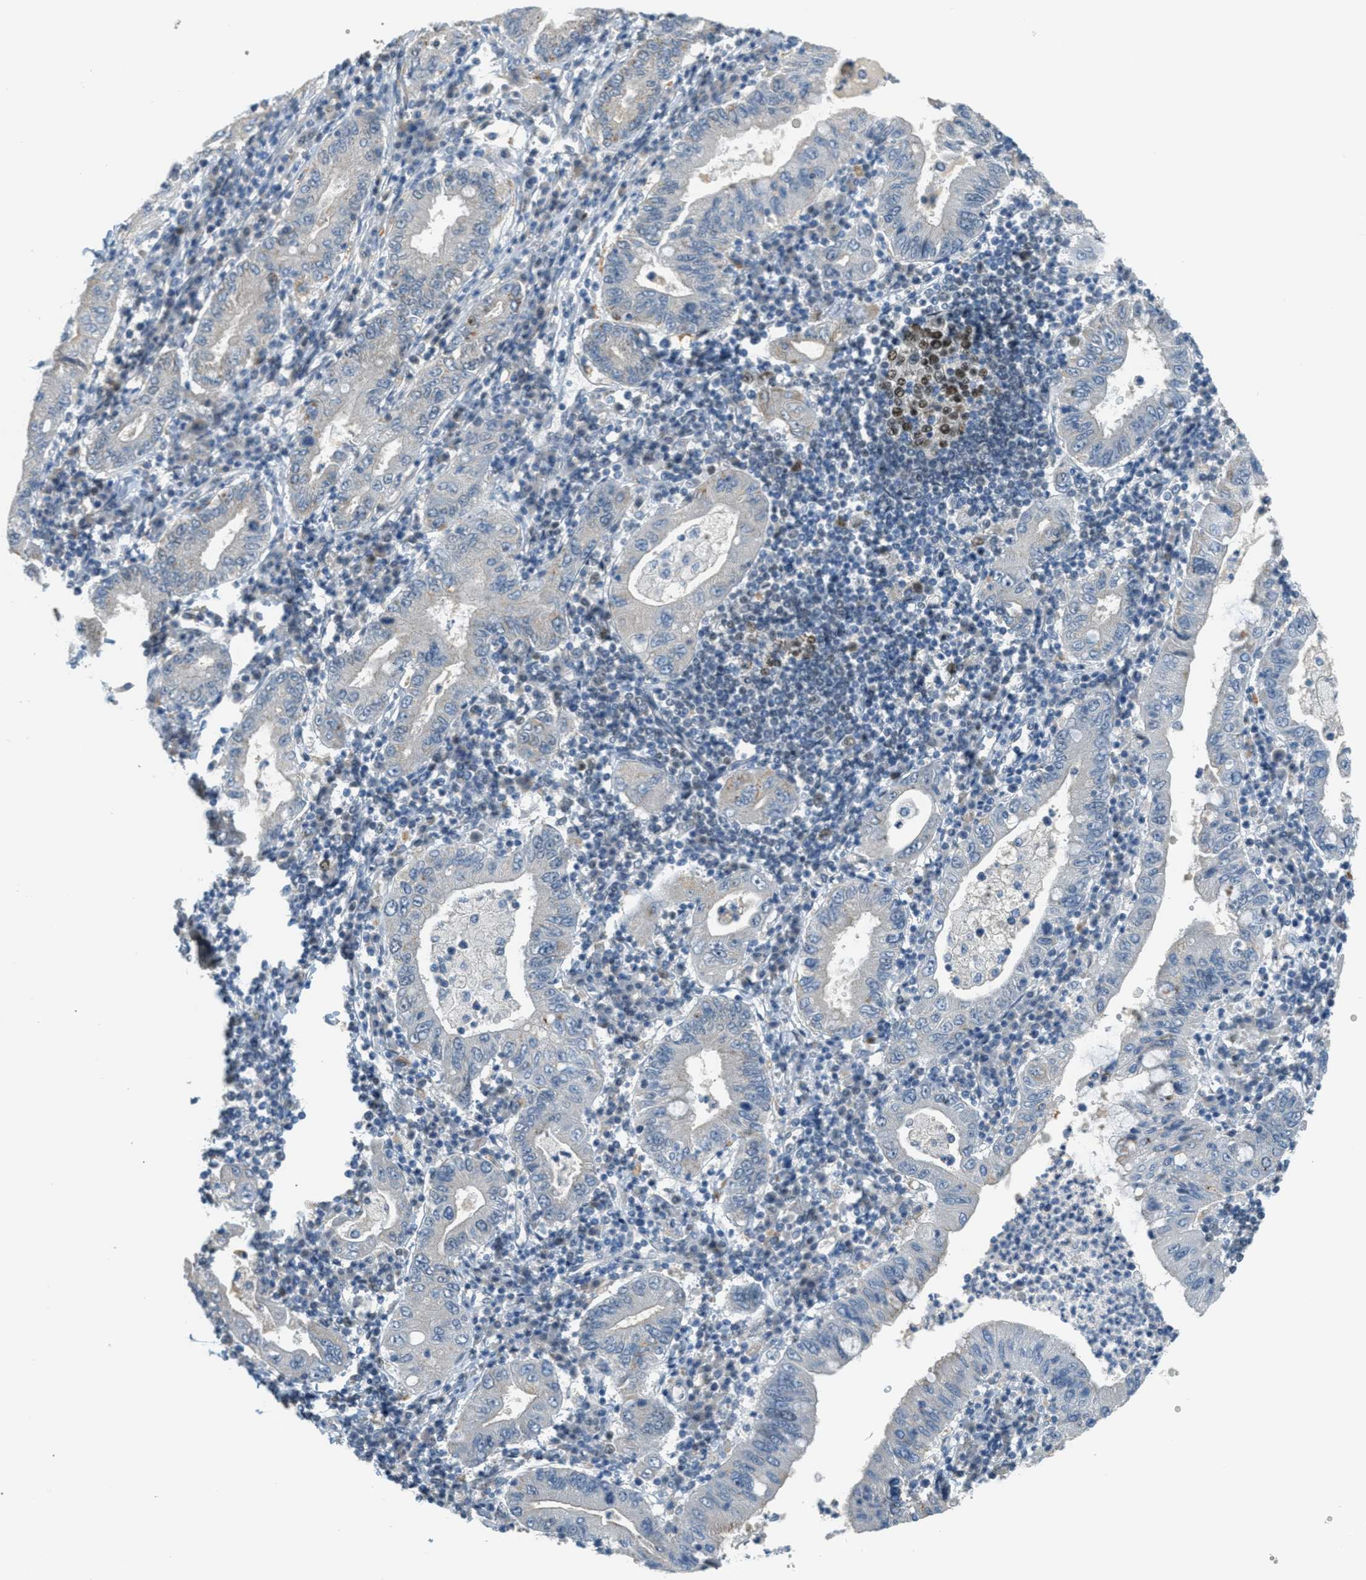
{"staining": {"intensity": "negative", "quantity": "none", "location": "none"}, "tissue": "stomach cancer", "cell_type": "Tumor cells", "image_type": "cancer", "snomed": [{"axis": "morphology", "description": "Normal tissue, NOS"}, {"axis": "morphology", "description": "Adenocarcinoma, NOS"}, {"axis": "topography", "description": "Esophagus"}, {"axis": "topography", "description": "Stomach, upper"}, {"axis": "topography", "description": "Peripheral nerve tissue"}], "caption": "Tumor cells are negative for brown protein staining in stomach cancer (adenocarcinoma). (Brightfield microscopy of DAB (3,3'-diaminobenzidine) IHC at high magnification).", "gene": "TCF3", "patient": {"sex": "male", "age": 62}}